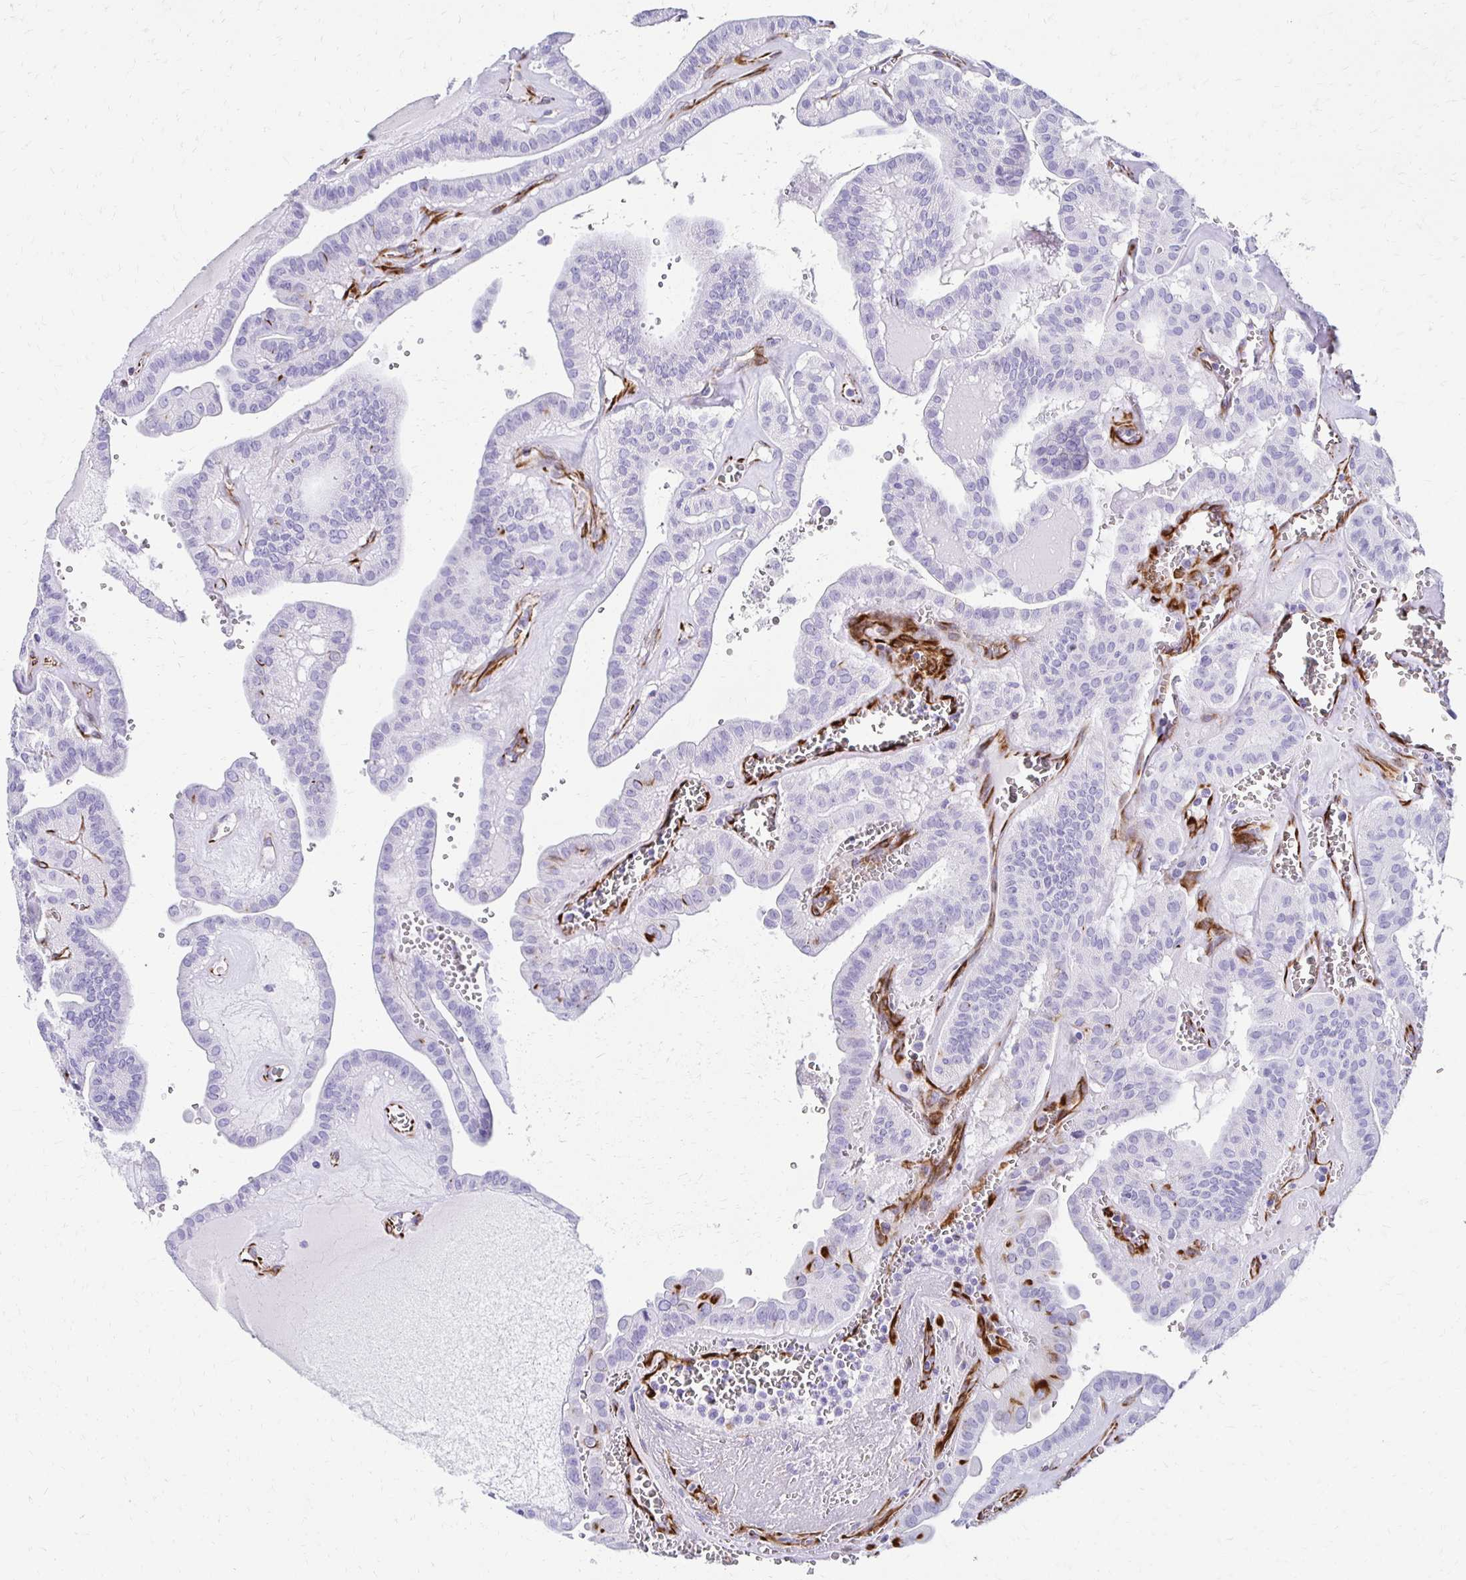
{"staining": {"intensity": "negative", "quantity": "none", "location": "none"}, "tissue": "thyroid cancer", "cell_type": "Tumor cells", "image_type": "cancer", "snomed": [{"axis": "morphology", "description": "Papillary adenocarcinoma, NOS"}, {"axis": "topography", "description": "Thyroid gland"}], "caption": "Human thyroid cancer (papillary adenocarcinoma) stained for a protein using IHC reveals no positivity in tumor cells.", "gene": "TMEM54", "patient": {"sex": "male", "age": 52}}